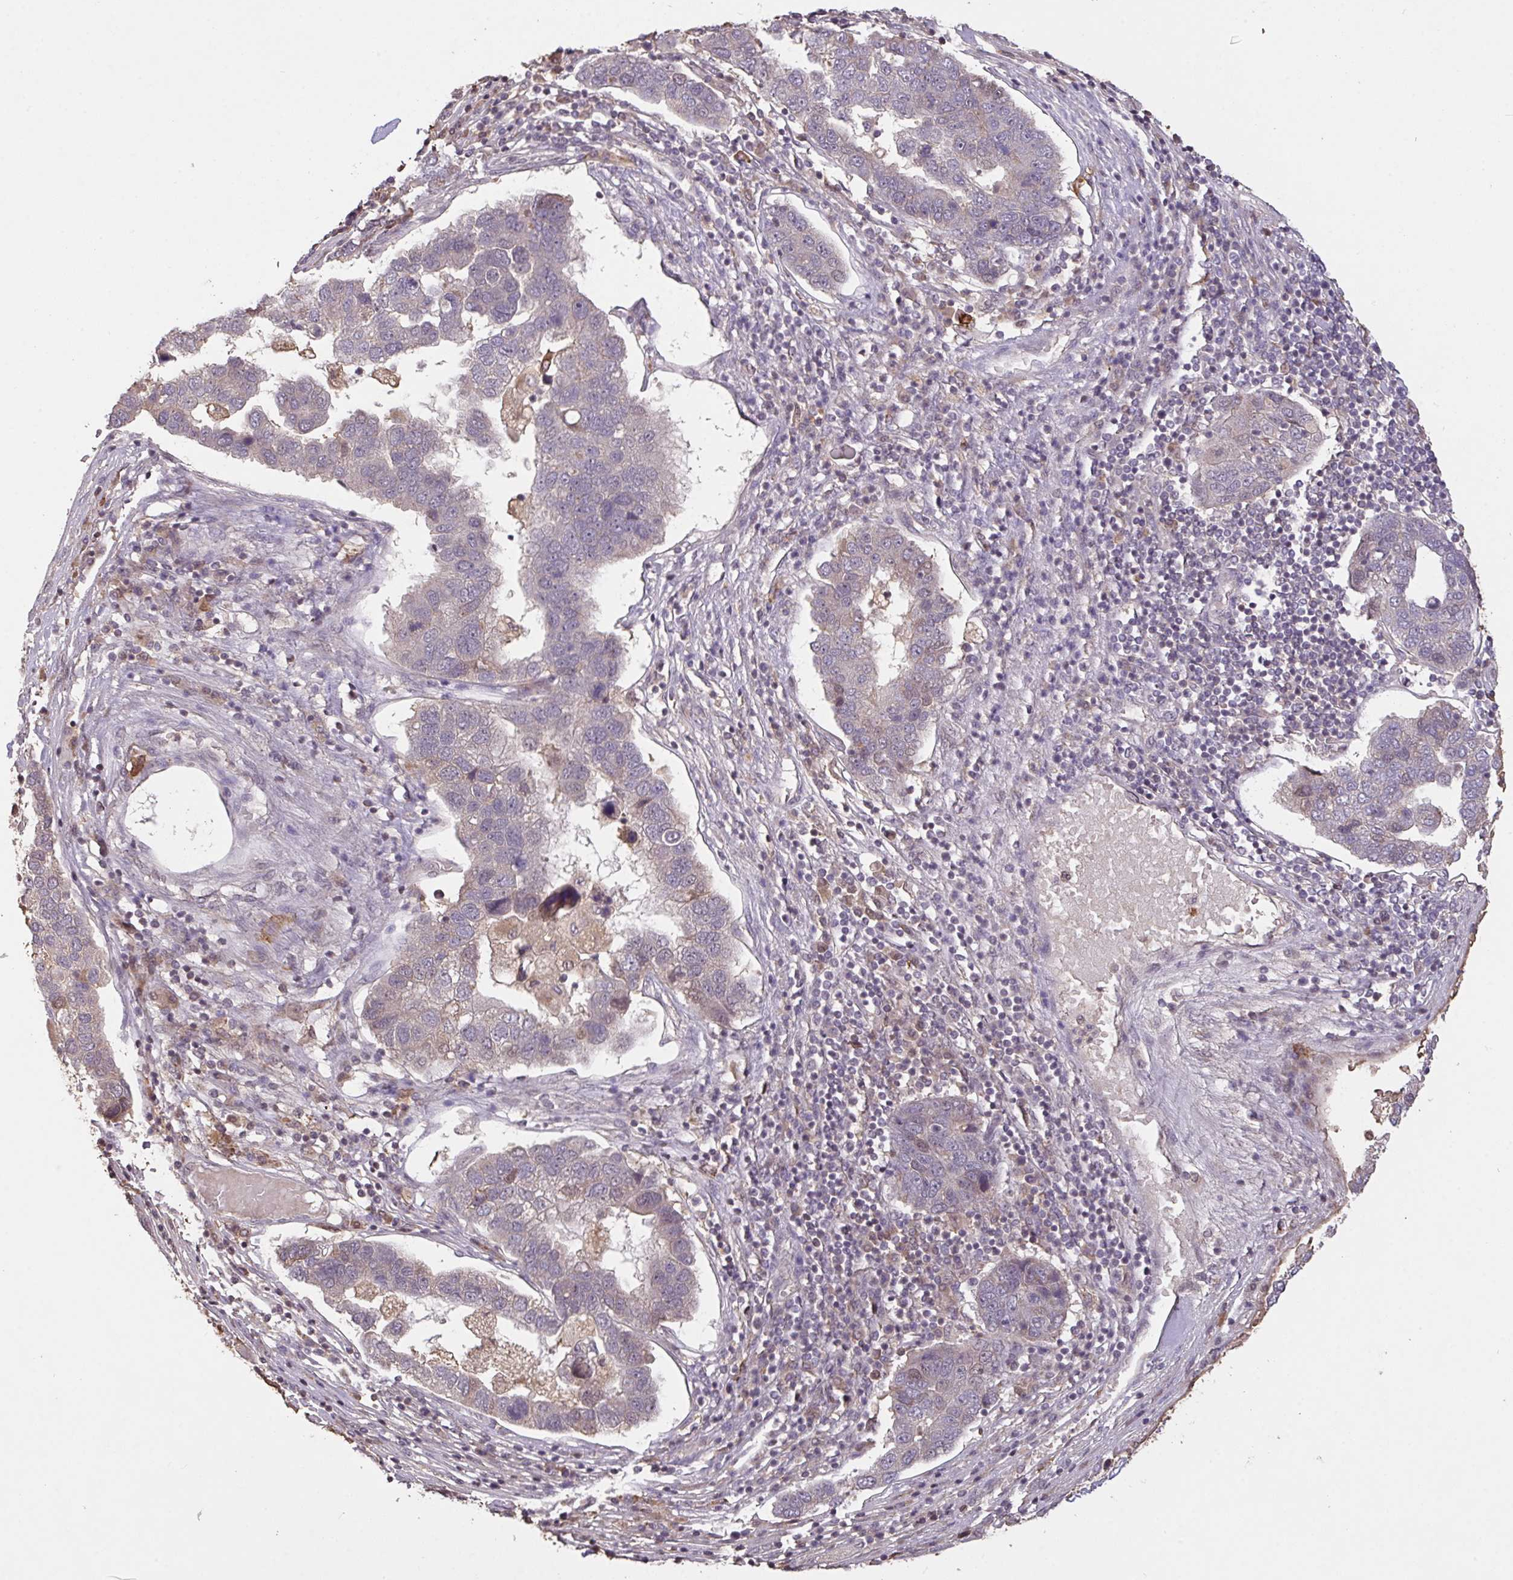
{"staining": {"intensity": "negative", "quantity": "none", "location": "none"}, "tissue": "pancreatic cancer", "cell_type": "Tumor cells", "image_type": "cancer", "snomed": [{"axis": "morphology", "description": "Adenocarcinoma, NOS"}, {"axis": "topography", "description": "Pancreas"}], "caption": "Immunohistochemistry of human adenocarcinoma (pancreatic) displays no staining in tumor cells.", "gene": "FCER1A", "patient": {"sex": "female", "age": 61}}